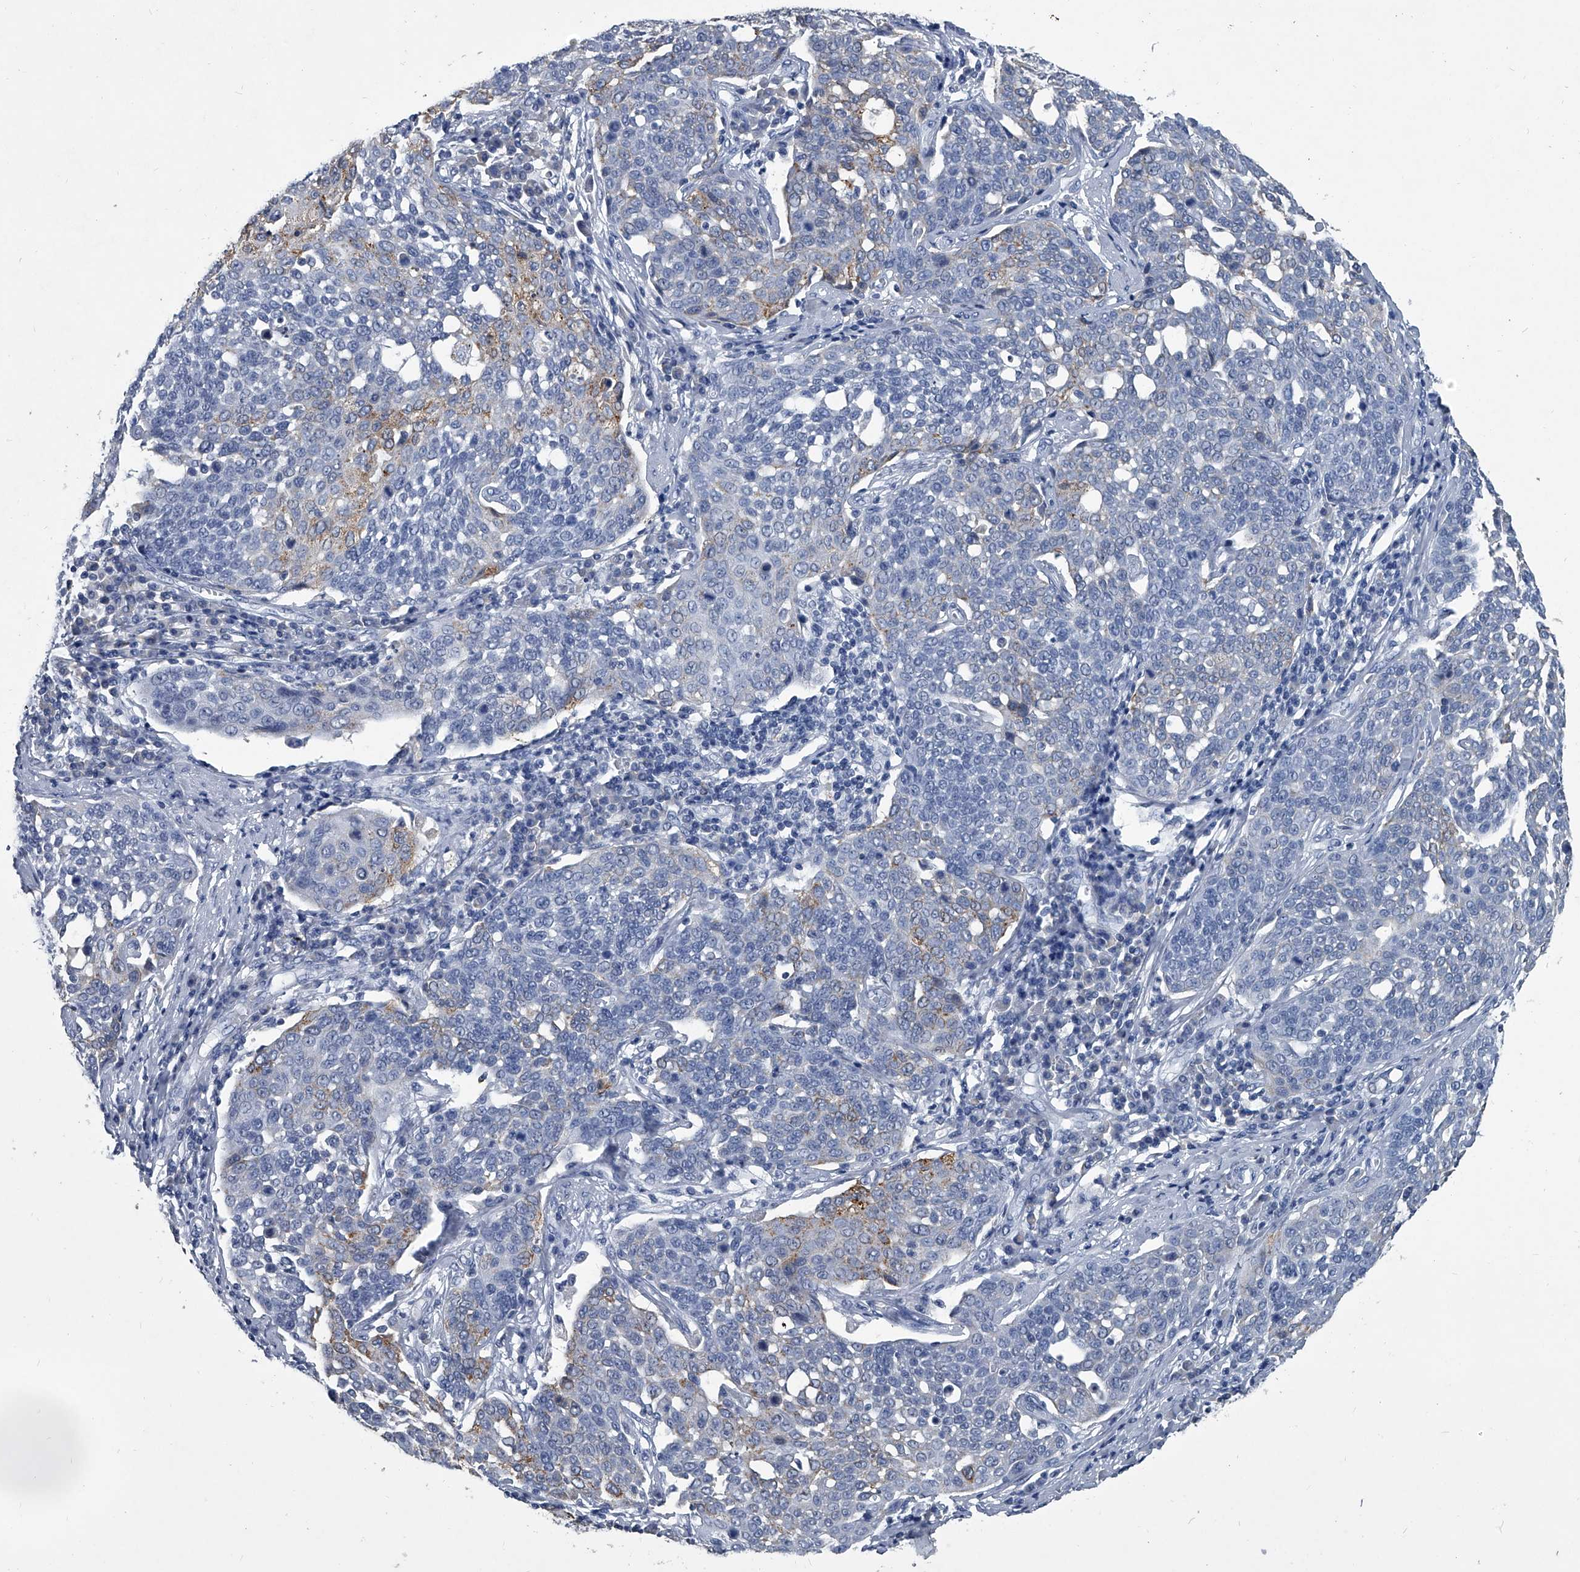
{"staining": {"intensity": "moderate", "quantity": "<25%", "location": "cytoplasmic/membranous"}, "tissue": "cervical cancer", "cell_type": "Tumor cells", "image_type": "cancer", "snomed": [{"axis": "morphology", "description": "Squamous cell carcinoma, NOS"}, {"axis": "topography", "description": "Cervix"}], "caption": "Human squamous cell carcinoma (cervical) stained with a protein marker demonstrates moderate staining in tumor cells.", "gene": "BCAS1", "patient": {"sex": "female", "age": 34}}